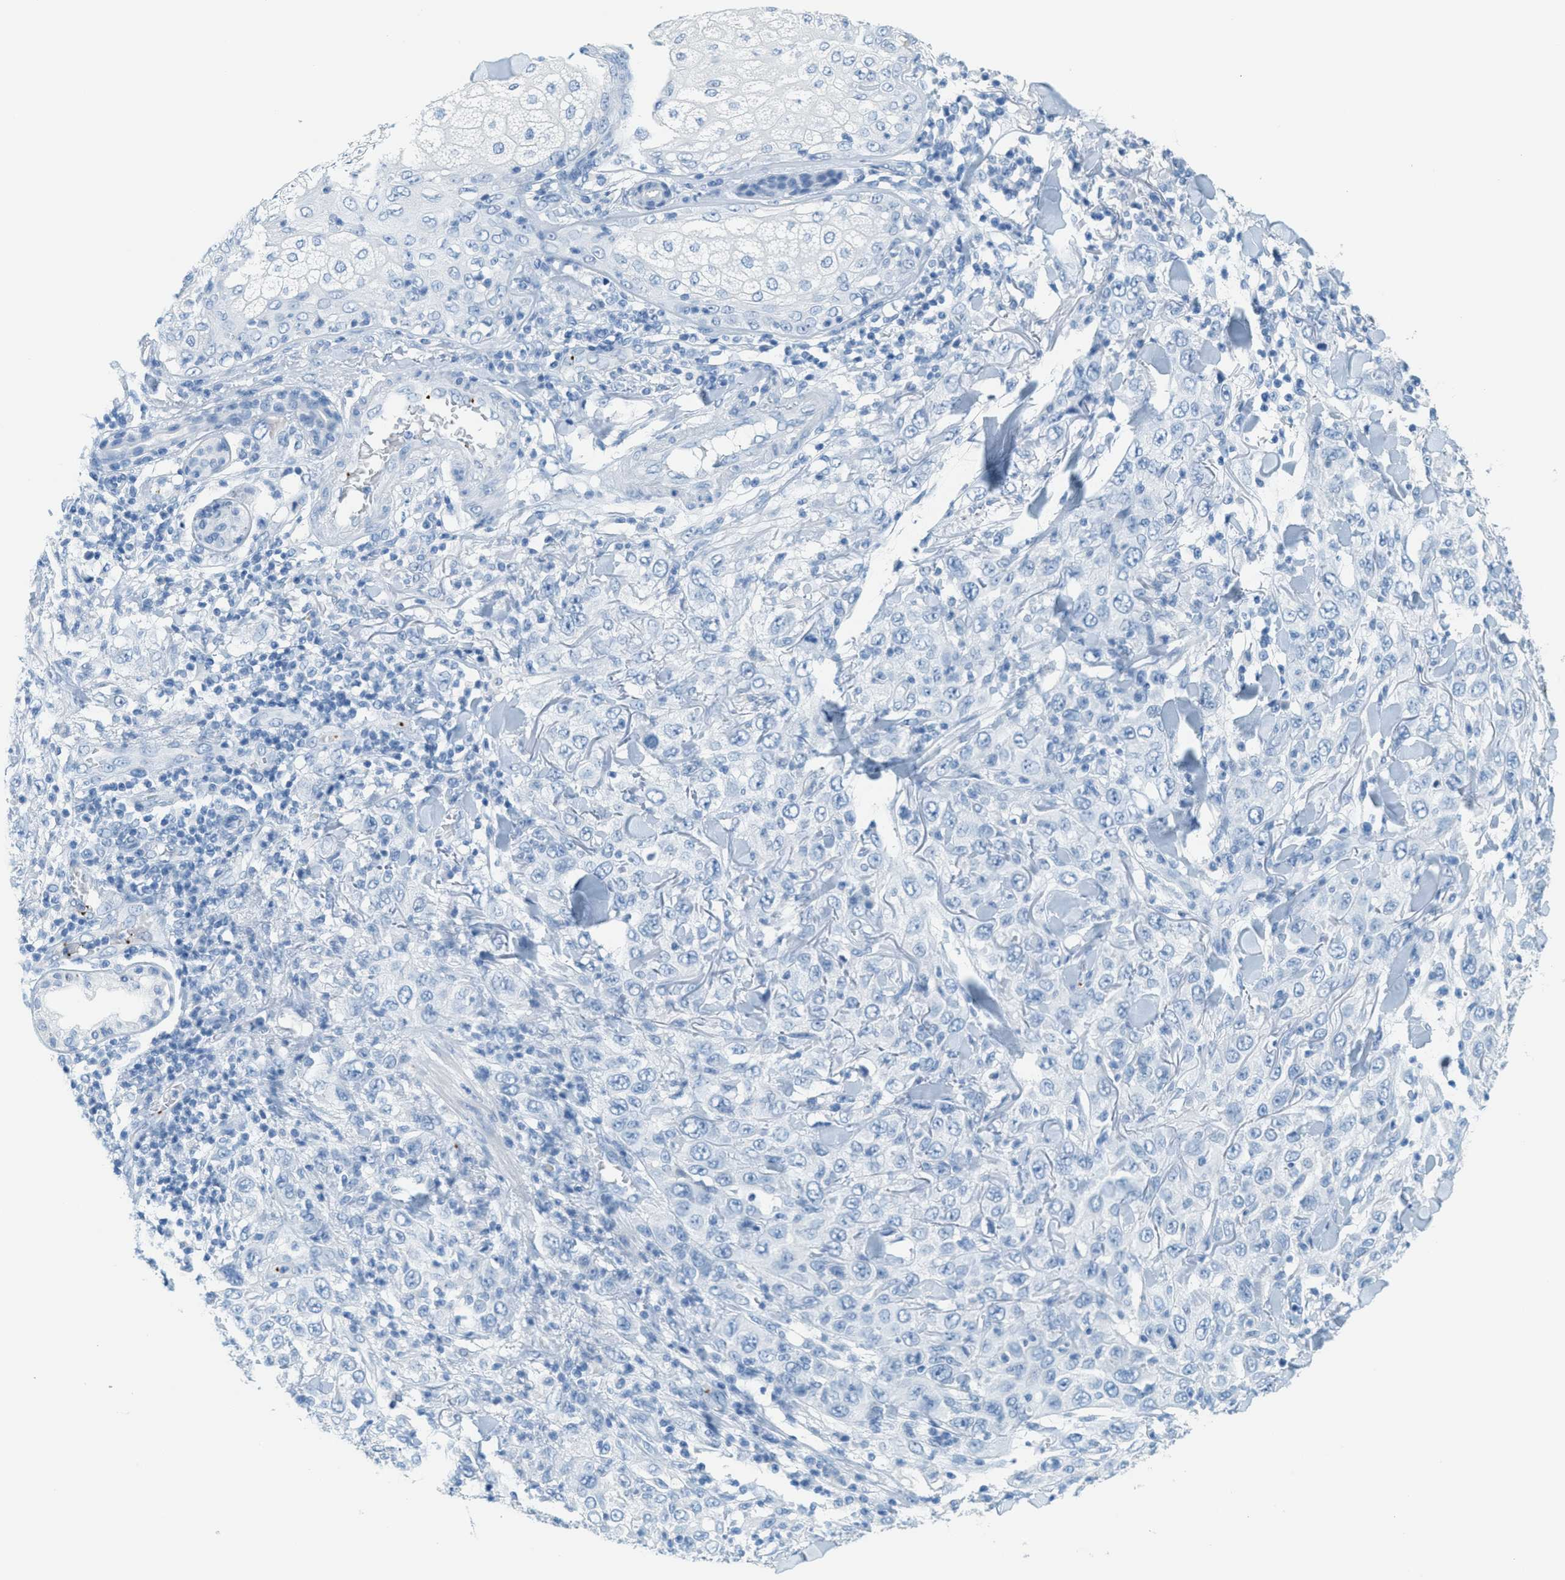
{"staining": {"intensity": "negative", "quantity": "none", "location": "none"}, "tissue": "skin cancer", "cell_type": "Tumor cells", "image_type": "cancer", "snomed": [{"axis": "morphology", "description": "Squamous cell carcinoma, NOS"}, {"axis": "topography", "description": "Skin"}], "caption": "Immunohistochemical staining of skin squamous cell carcinoma demonstrates no significant staining in tumor cells. The staining was performed using DAB (3,3'-diaminobenzidine) to visualize the protein expression in brown, while the nuclei were stained in blue with hematoxylin (Magnification: 20x).", "gene": "PPBP", "patient": {"sex": "female", "age": 88}}